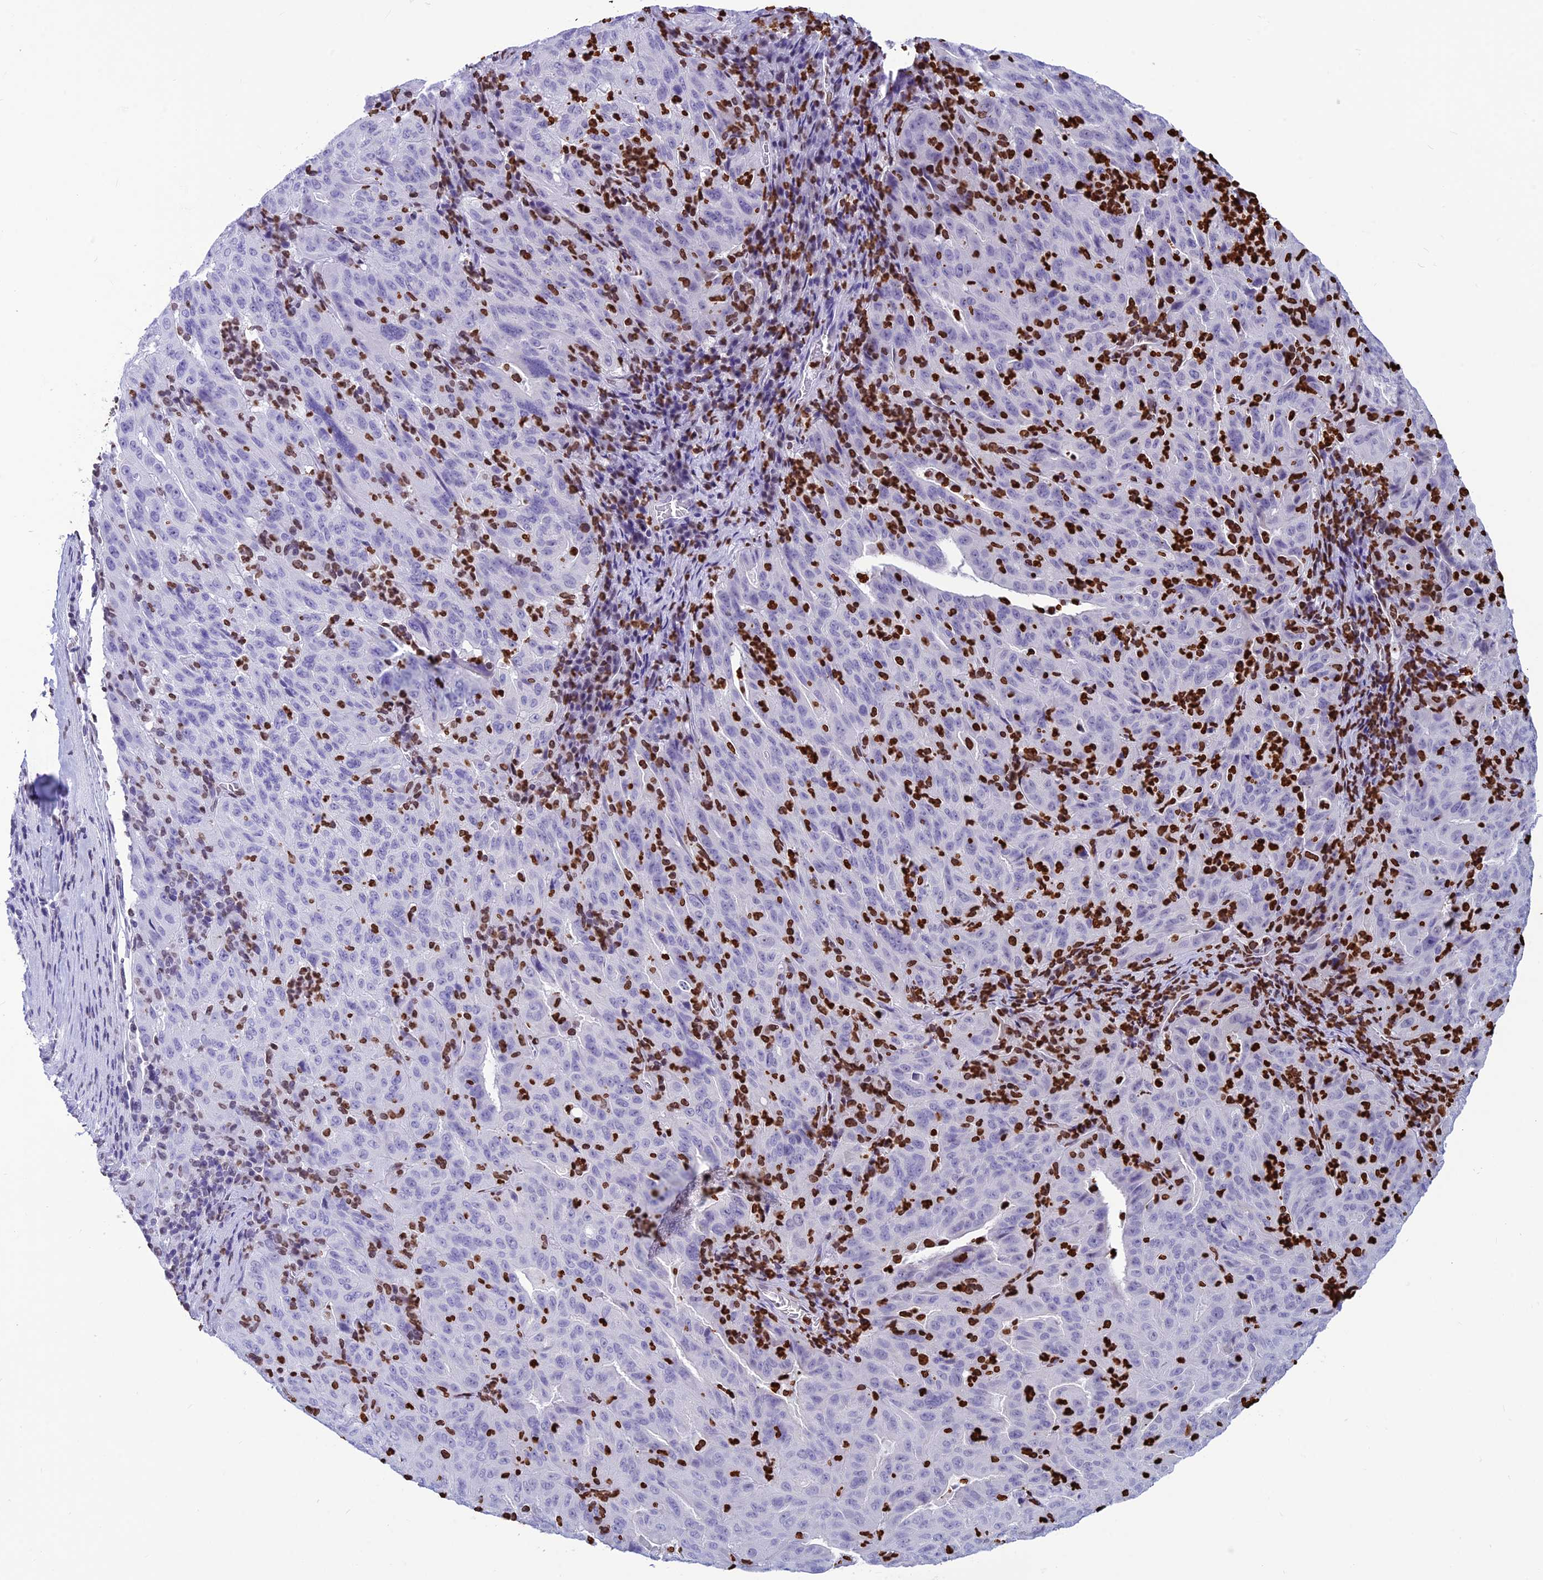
{"staining": {"intensity": "negative", "quantity": "none", "location": "none"}, "tissue": "pancreatic cancer", "cell_type": "Tumor cells", "image_type": "cancer", "snomed": [{"axis": "morphology", "description": "Adenocarcinoma, NOS"}, {"axis": "topography", "description": "Pancreas"}], "caption": "Tumor cells show no significant positivity in adenocarcinoma (pancreatic).", "gene": "AKAP17A", "patient": {"sex": "male", "age": 63}}